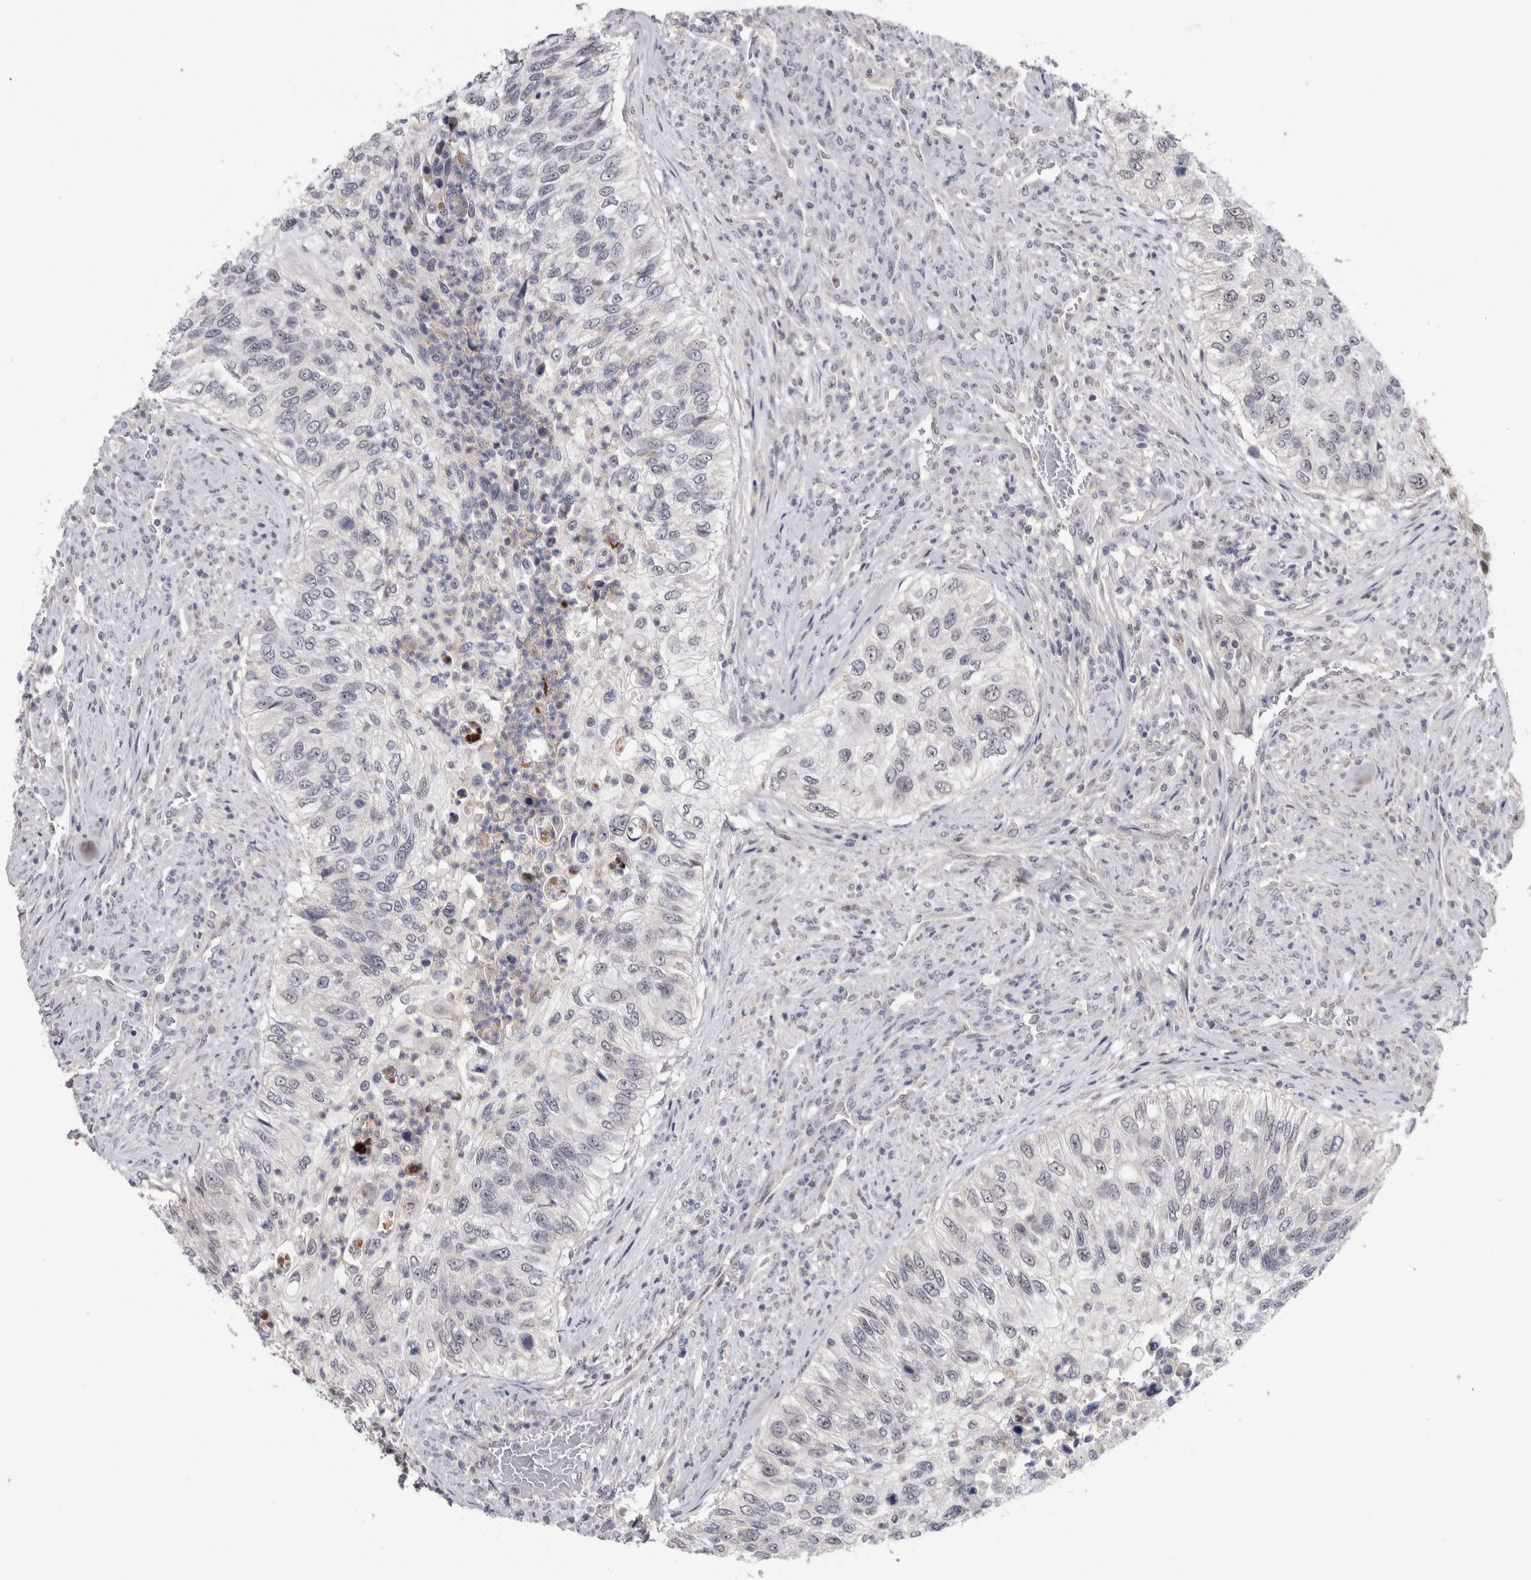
{"staining": {"intensity": "weak", "quantity": "<25%", "location": "nuclear"}, "tissue": "urothelial cancer", "cell_type": "Tumor cells", "image_type": "cancer", "snomed": [{"axis": "morphology", "description": "Urothelial carcinoma, High grade"}, {"axis": "topography", "description": "Urinary bladder"}], "caption": "Tumor cells are negative for protein expression in human urothelial cancer.", "gene": "ASPN", "patient": {"sex": "female", "age": 60}}